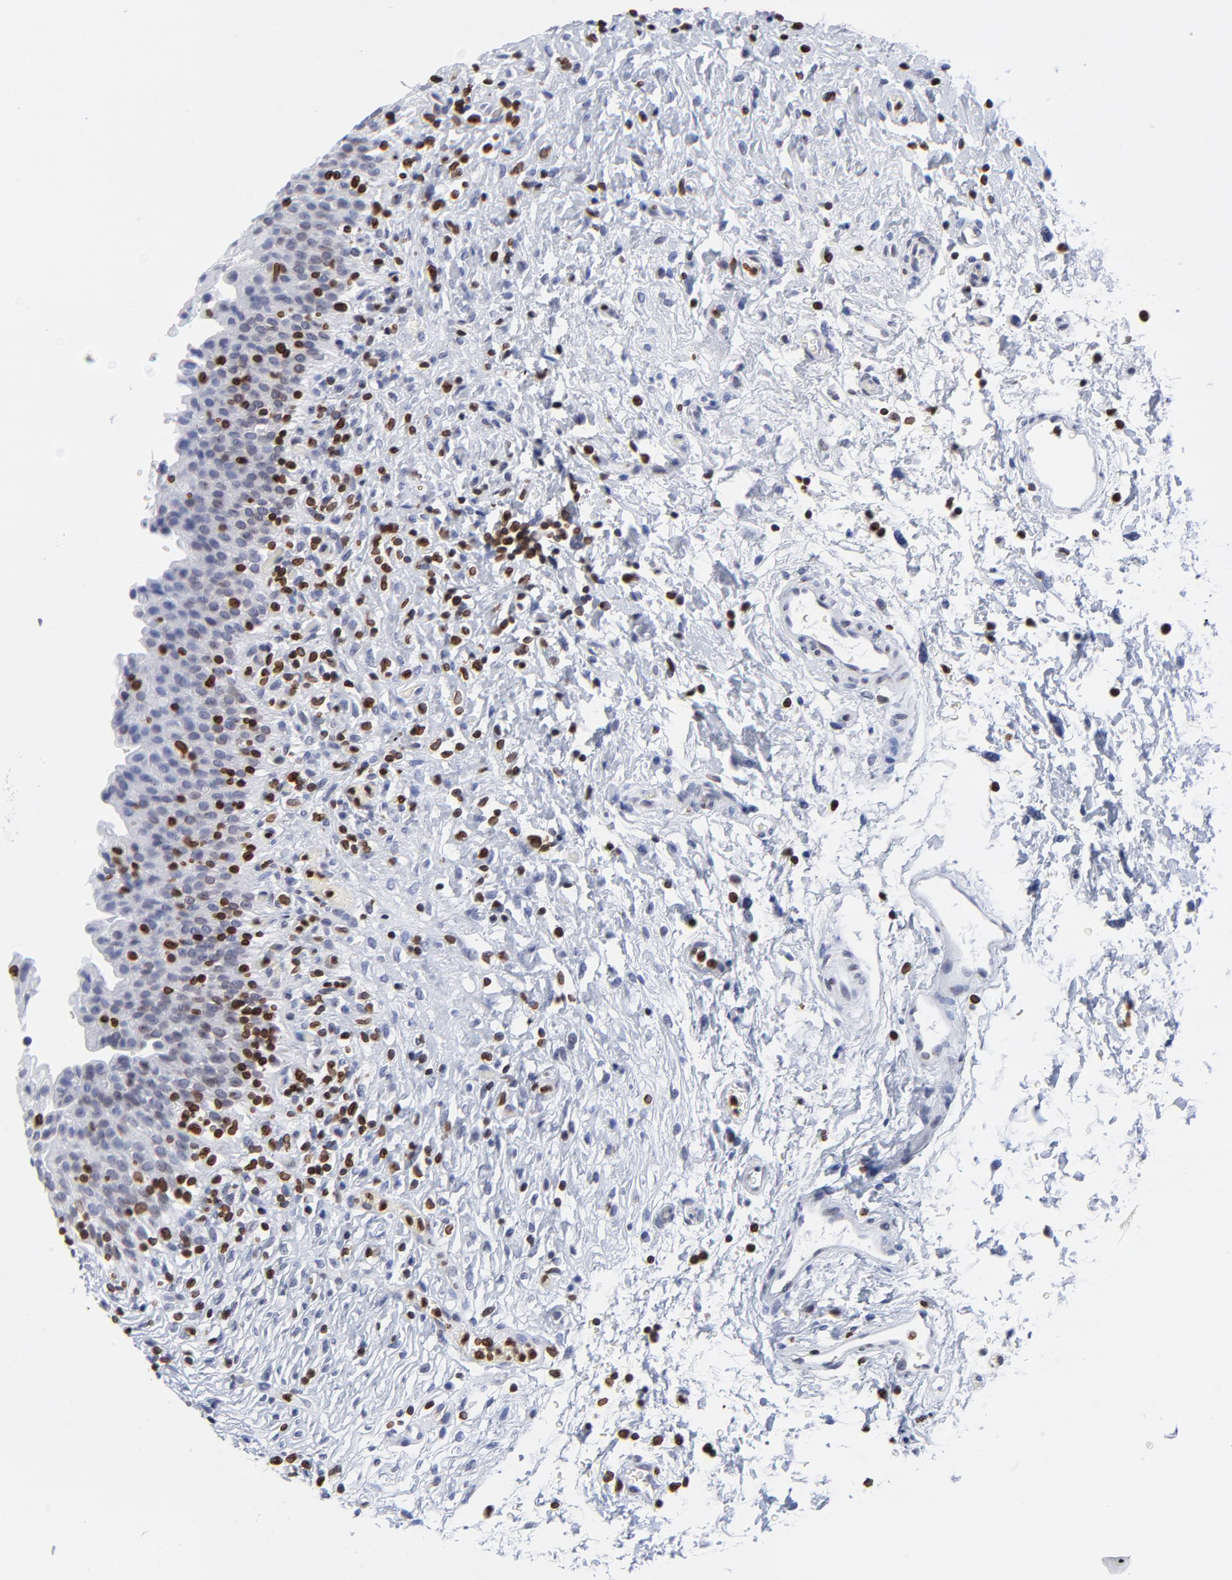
{"staining": {"intensity": "weak", "quantity": "25%-75%", "location": "cytoplasmic/membranous,nuclear"}, "tissue": "urinary bladder", "cell_type": "Urothelial cells", "image_type": "normal", "snomed": [{"axis": "morphology", "description": "Normal tissue, NOS"}, {"axis": "topography", "description": "Urinary bladder"}], "caption": "A brown stain shows weak cytoplasmic/membranous,nuclear positivity of a protein in urothelial cells of normal urinary bladder. Nuclei are stained in blue.", "gene": "THAP7", "patient": {"sex": "male", "age": 51}}